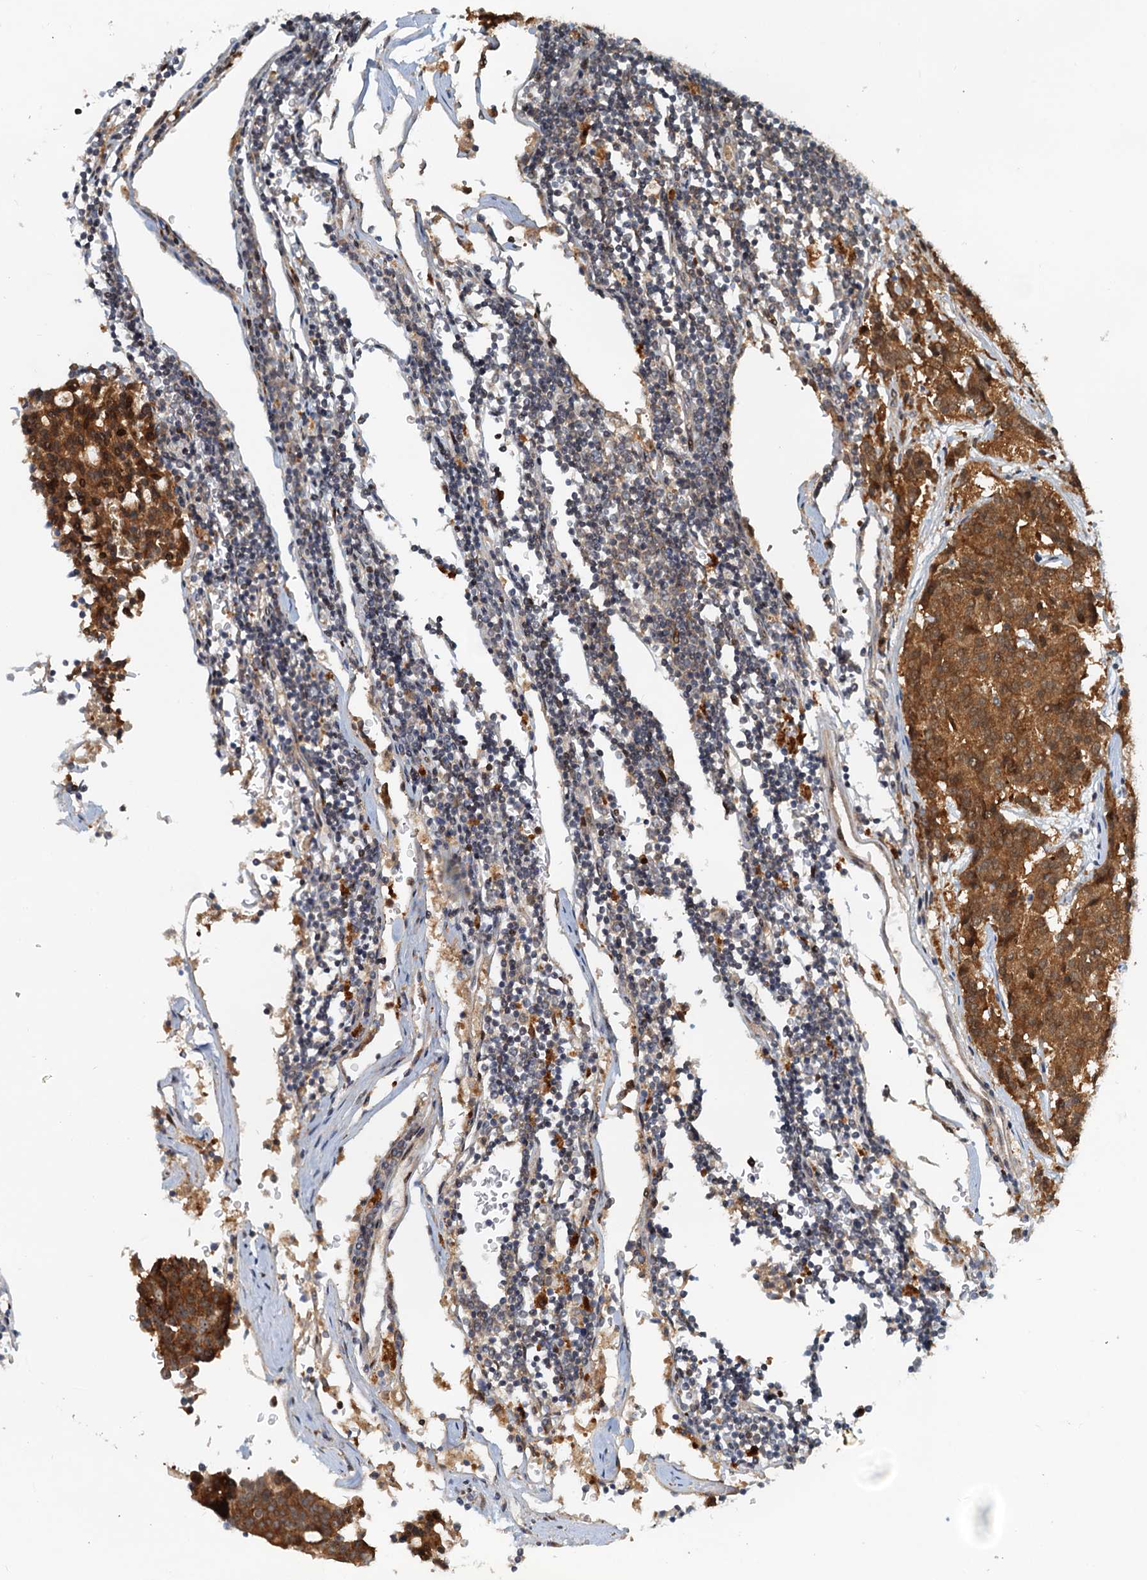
{"staining": {"intensity": "strong", "quantity": ">75%", "location": "cytoplasmic/membranous,nuclear"}, "tissue": "carcinoid", "cell_type": "Tumor cells", "image_type": "cancer", "snomed": [{"axis": "morphology", "description": "Carcinoid, malignant, NOS"}, {"axis": "topography", "description": "Pancreas"}], "caption": "A high amount of strong cytoplasmic/membranous and nuclear expression is present in about >75% of tumor cells in carcinoid (malignant) tissue.", "gene": "TOLLIP", "patient": {"sex": "female", "age": 54}}